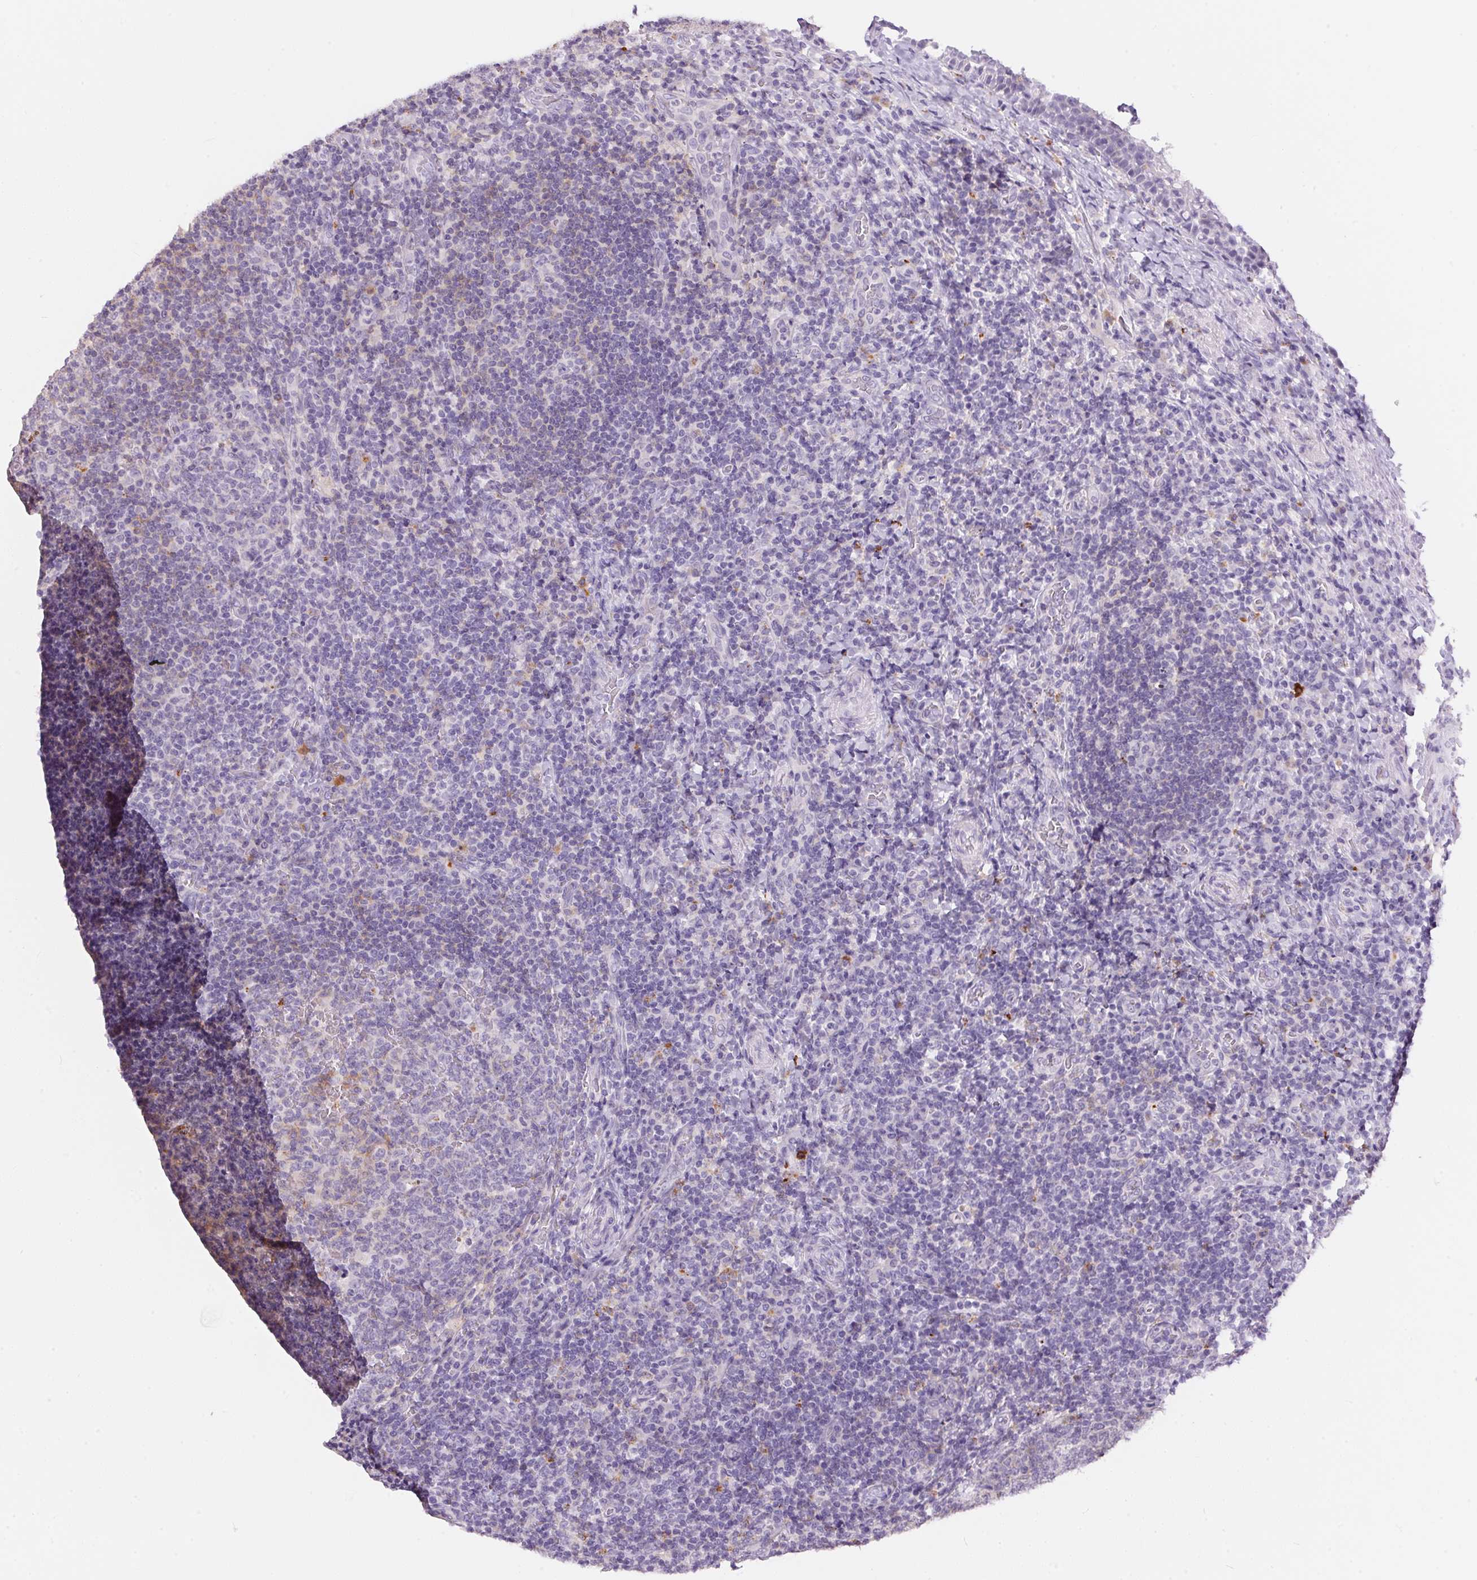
{"staining": {"intensity": "weak", "quantity": "<25%", "location": "cytoplasmic/membranous"}, "tissue": "tonsil", "cell_type": "Germinal center cells", "image_type": "normal", "snomed": [{"axis": "morphology", "description": "Normal tissue, NOS"}, {"axis": "topography", "description": "Tonsil"}], "caption": "A high-resolution photomicrograph shows immunohistochemistry (IHC) staining of benign tonsil, which demonstrates no significant positivity in germinal center cells.", "gene": "PNLIPRP3", "patient": {"sex": "male", "age": 17}}